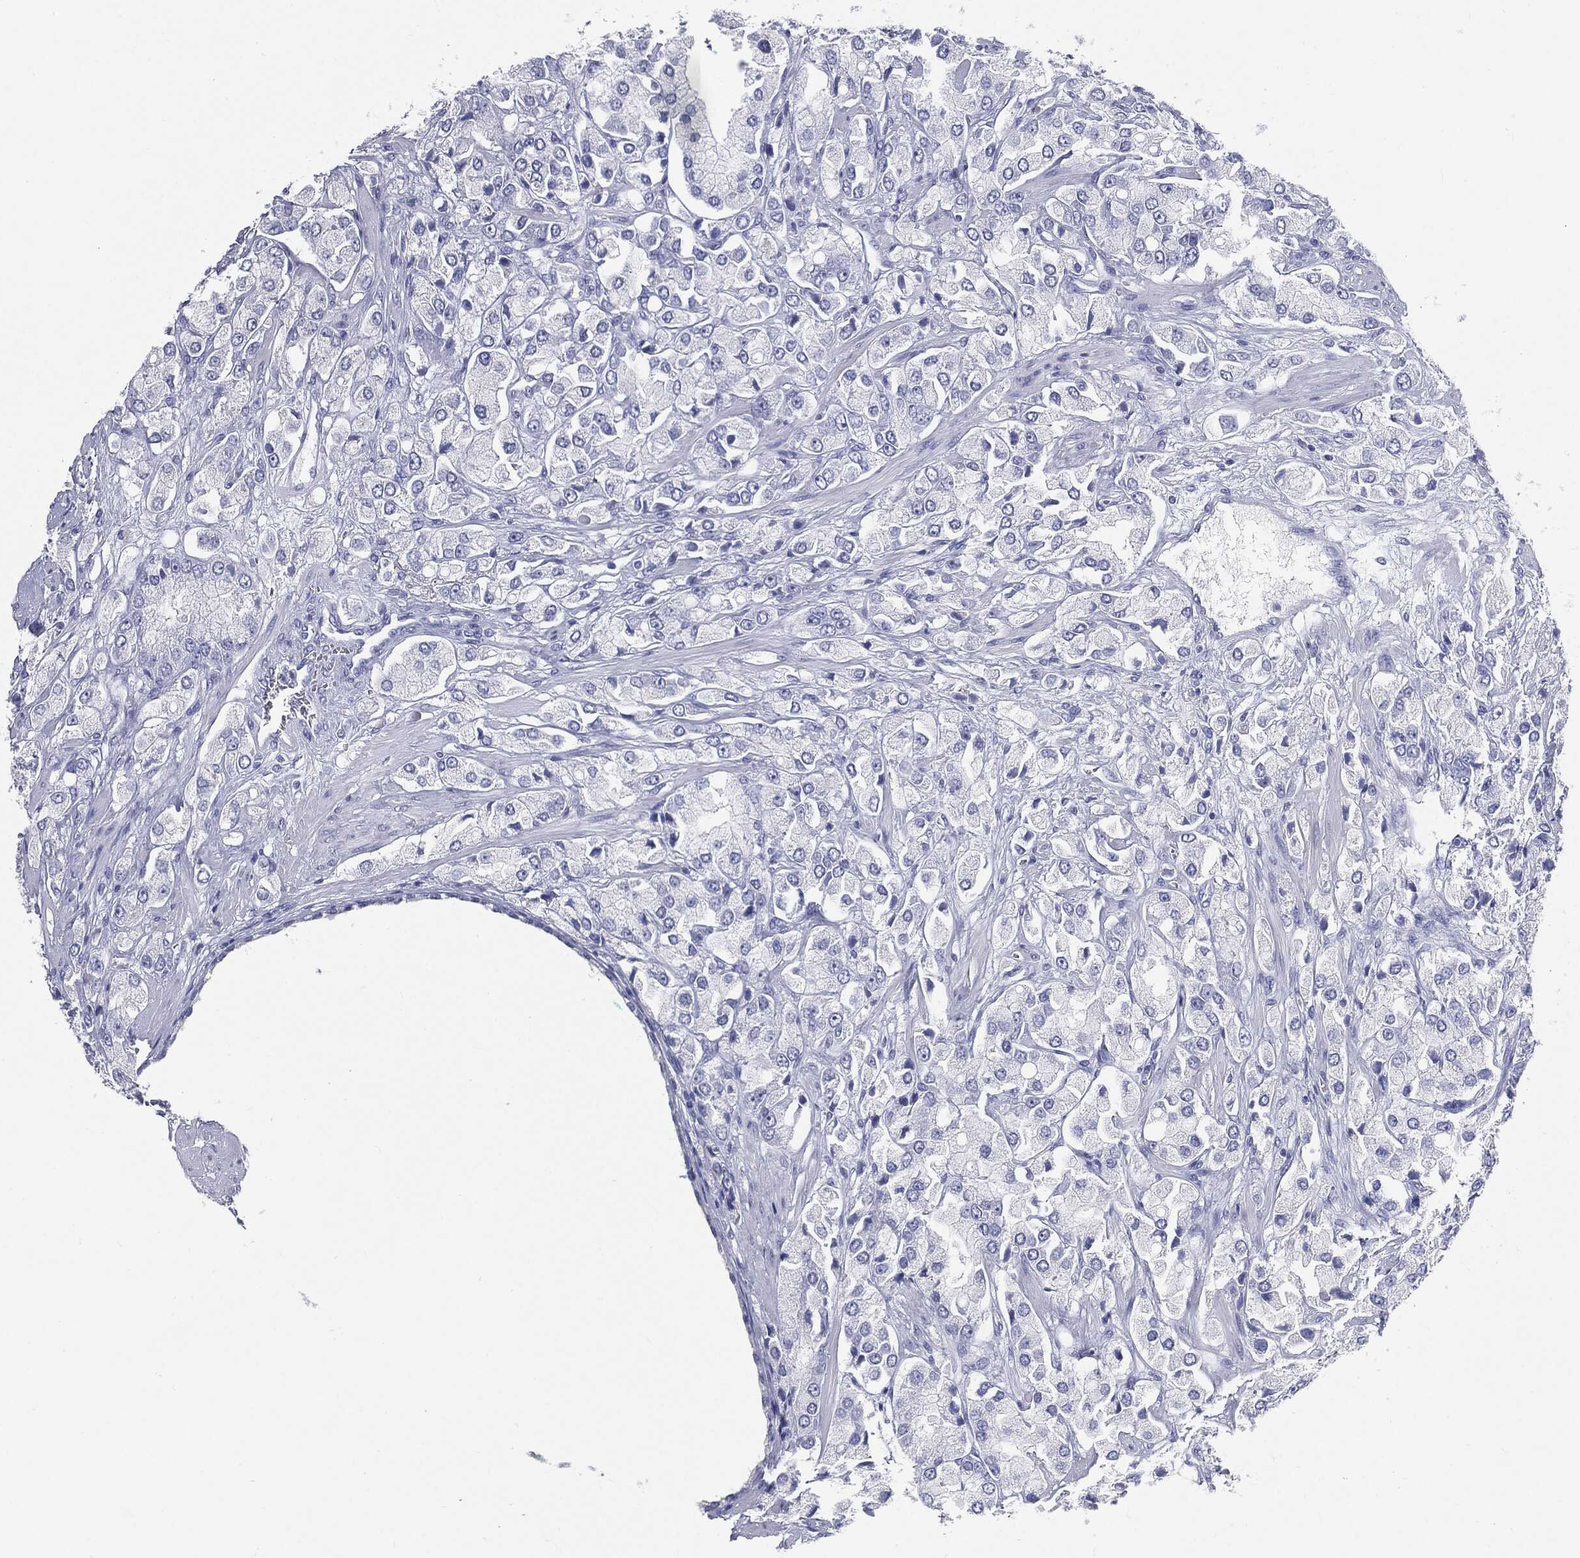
{"staining": {"intensity": "negative", "quantity": "none", "location": "none"}, "tissue": "prostate cancer", "cell_type": "Tumor cells", "image_type": "cancer", "snomed": [{"axis": "morphology", "description": "Adenocarcinoma, NOS"}, {"axis": "topography", "description": "Prostate and seminal vesicle, NOS"}, {"axis": "topography", "description": "Prostate"}], "caption": "Immunohistochemistry (IHC) of prostate cancer (adenocarcinoma) demonstrates no positivity in tumor cells. The staining was performed using DAB to visualize the protein expression in brown, while the nuclei were stained in blue with hematoxylin (Magnification: 20x).", "gene": "CUZD1", "patient": {"sex": "male", "age": 64}}